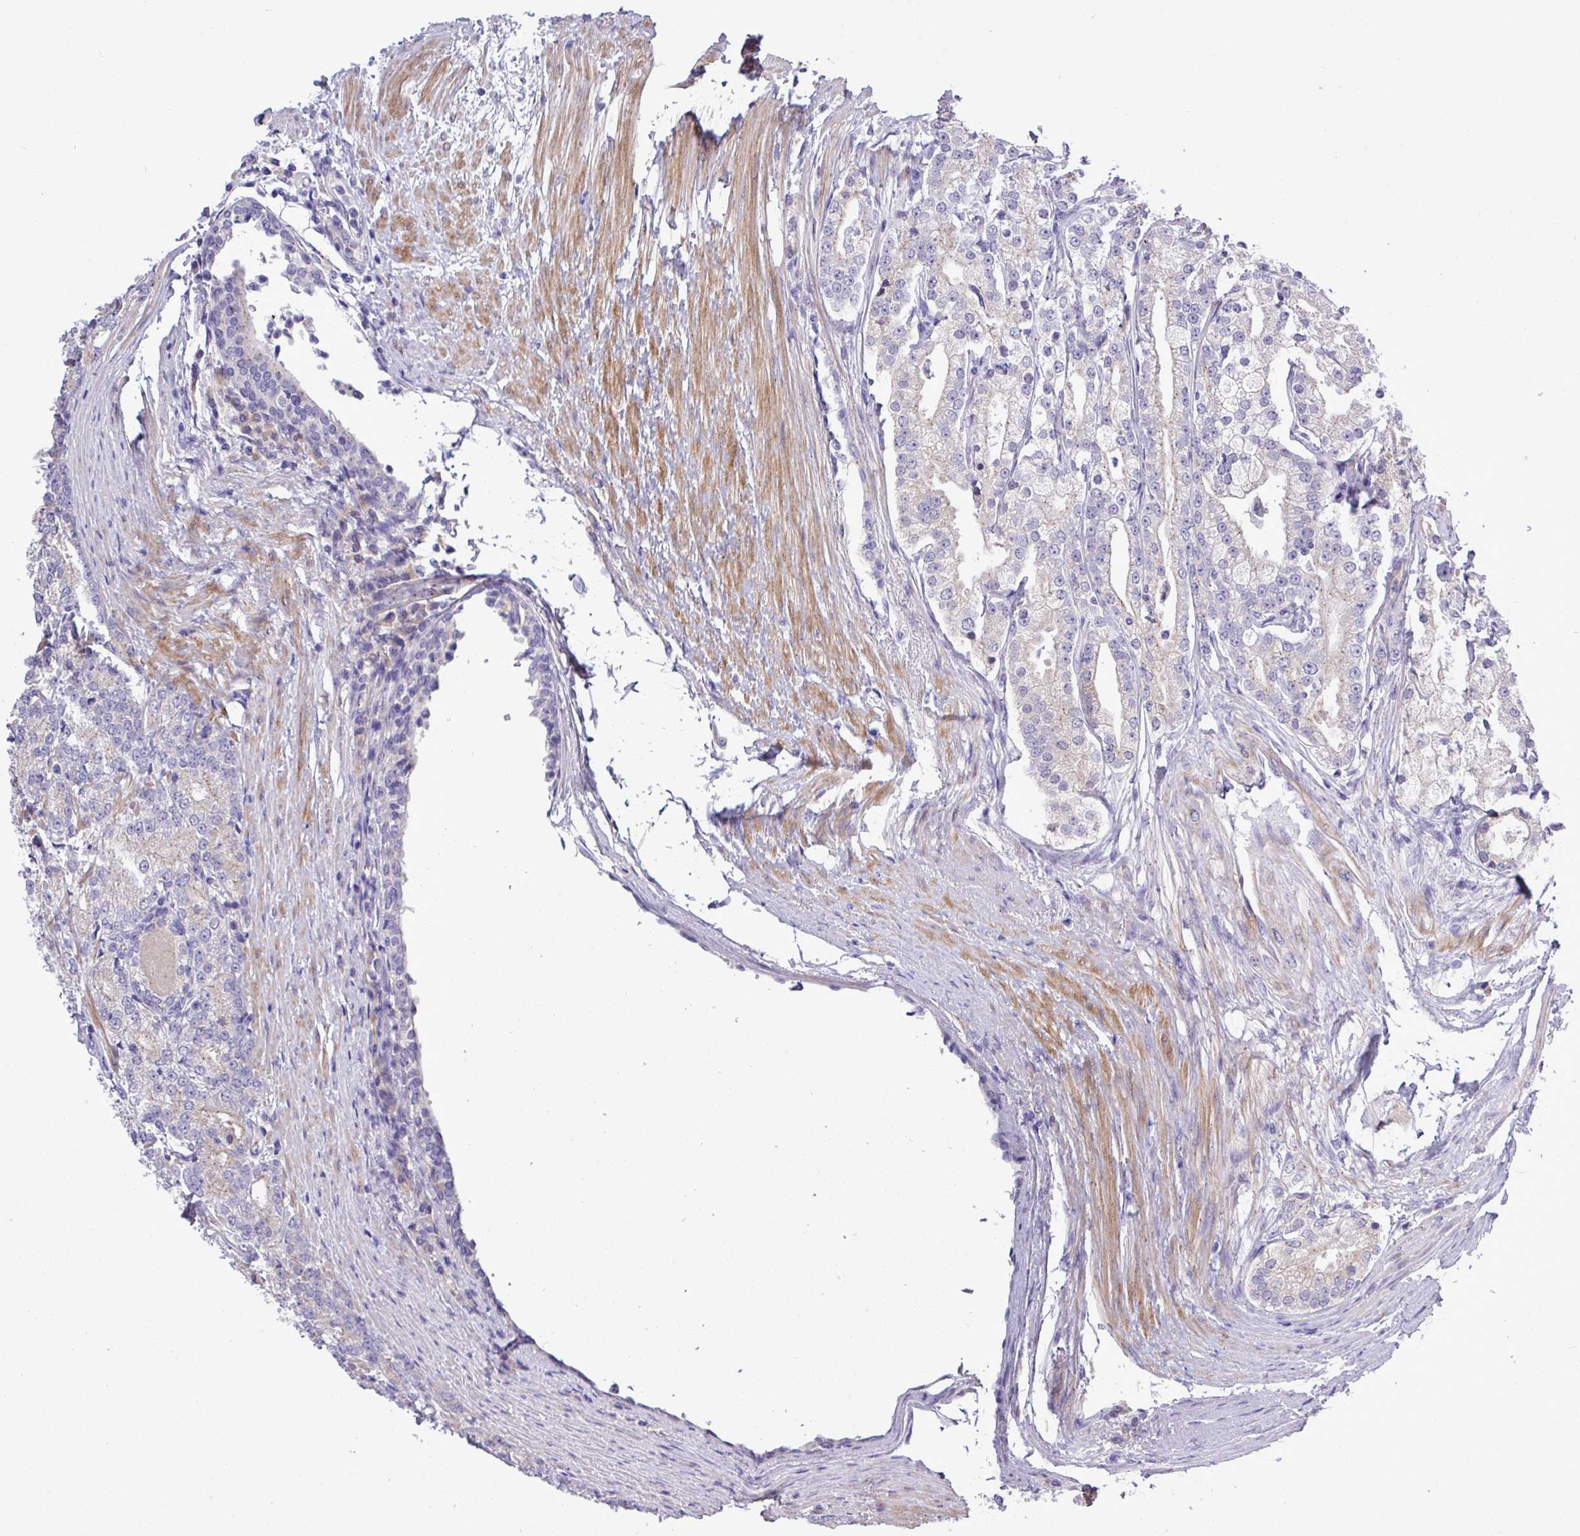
{"staining": {"intensity": "negative", "quantity": "none", "location": "none"}, "tissue": "prostate cancer", "cell_type": "Tumor cells", "image_type": "cancer", "snomed": [{"axis": "morphology", "description": "Adenocarcinoma, High grade"}, {"axis": "topography", "description": "Prostate"}], "caption": "A high-resolution histopathology image shows immunohistochemistry (IHC) staining of high-grade adenocarcinoma (prostate), which reveals no significant staining in tumor cells.", "gene": "SPINK8", "patient": {"sex": "male", "age": 69}}